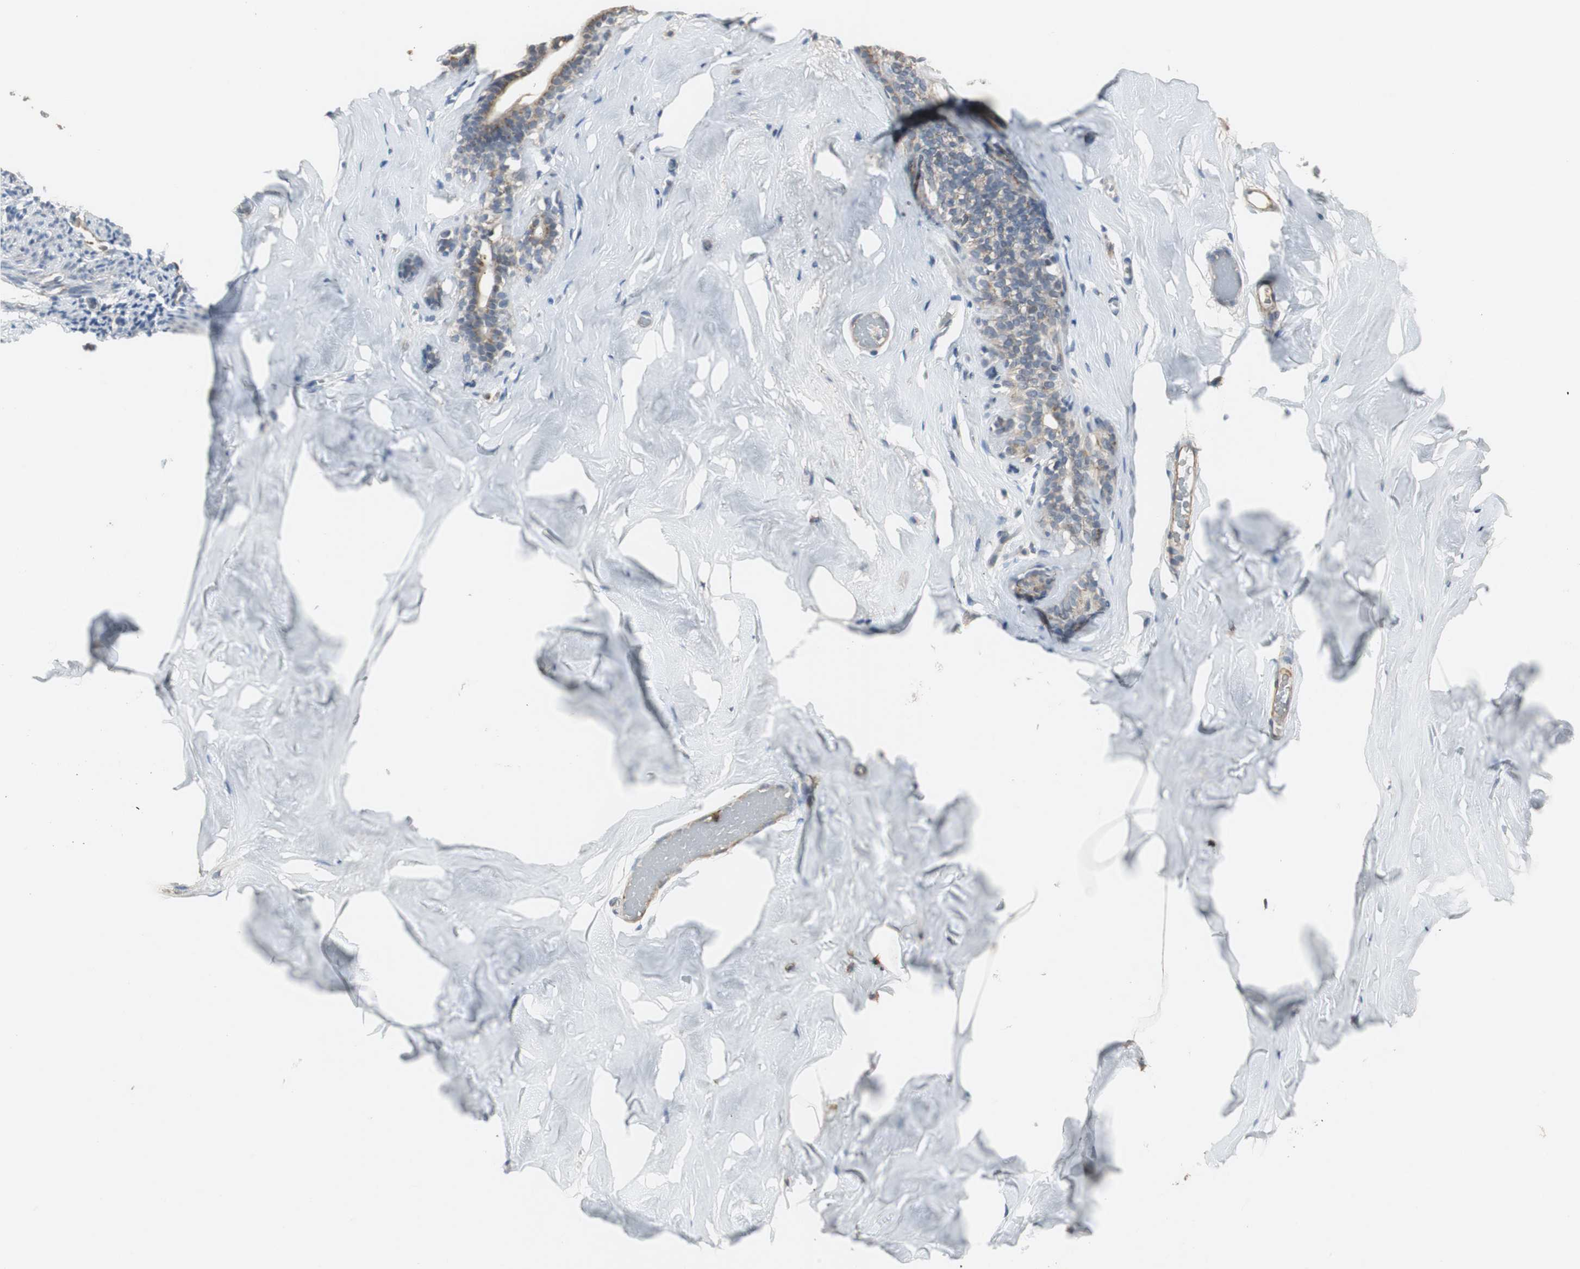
{"staining": {"intensity": "negative", "quantity": "none", "location": "none"}, "tissue": "breast", "cell_type": "Adipocytes", "image_type": "normal", "snomed": [{"axis": "morphology", "description": "Normal tissue, NOS"}, {"axis": "topography", "description": "Breast"}], "caption": "Immunohistochemical staining of benign human breast reveals no significant staining in adipocytes.", "gene": "JTB", "patient": {"sex": "female", "age": 75}}